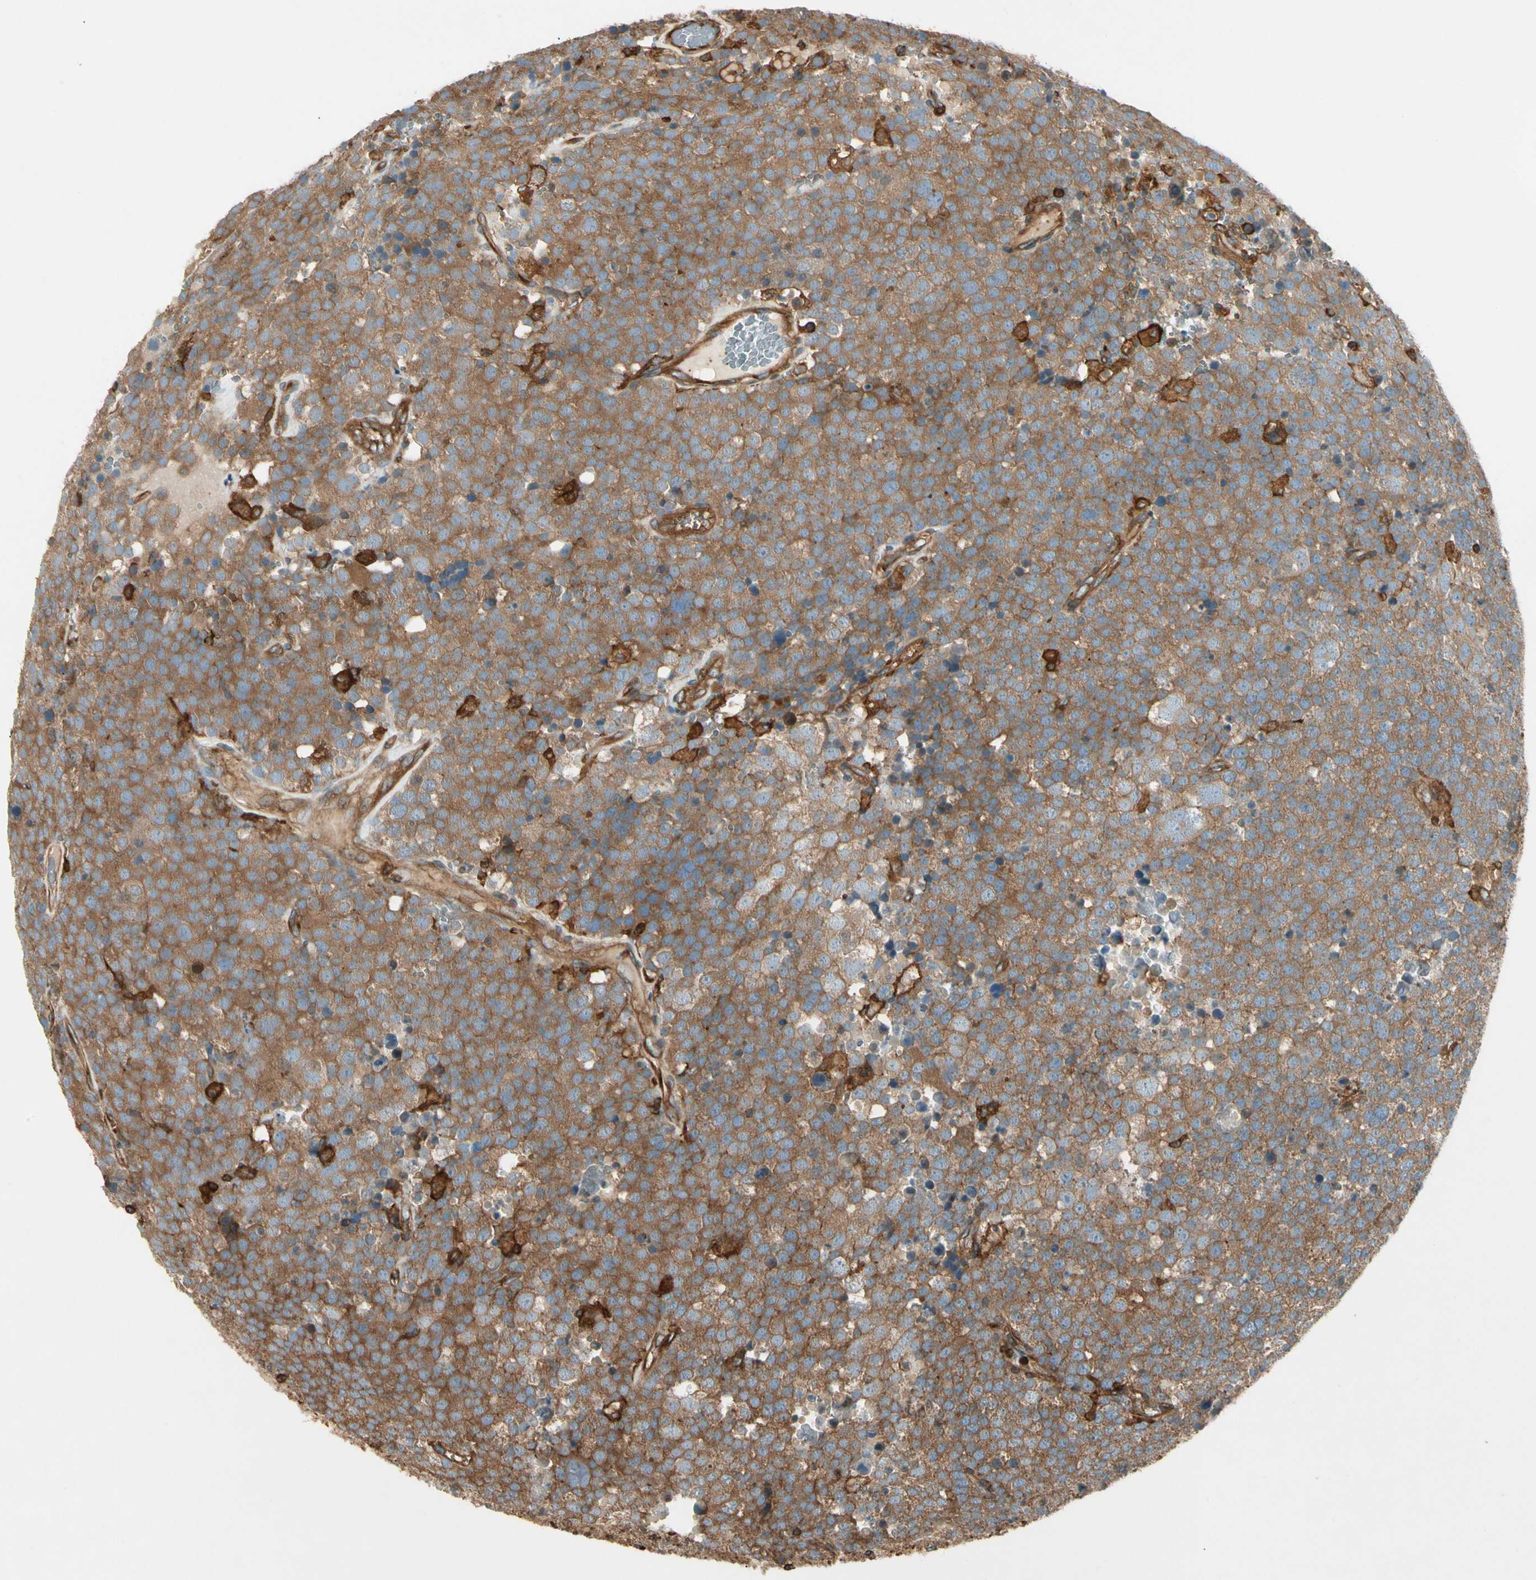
{"staining": {"intensity": "moderate", "quantity": ">75%", "location": "cytoplasmic/membranous"}, "tissue": "testis cancer", "cell_type": "Tumor cells", "image_type": "cancer", "snomed": [{"axis": "morphology", "description": "Seminoma, NOS"}, {"axis": "topography", "description": "Testis"}], "caption": "This is a micrograph of immunohistochemistry staining of testis seminoma, which shows moderate staining in the cytoplasmic/membranous of tumor cells.", "gene": "ARPC2", "patient": {"sex": "male", "age": 71}}